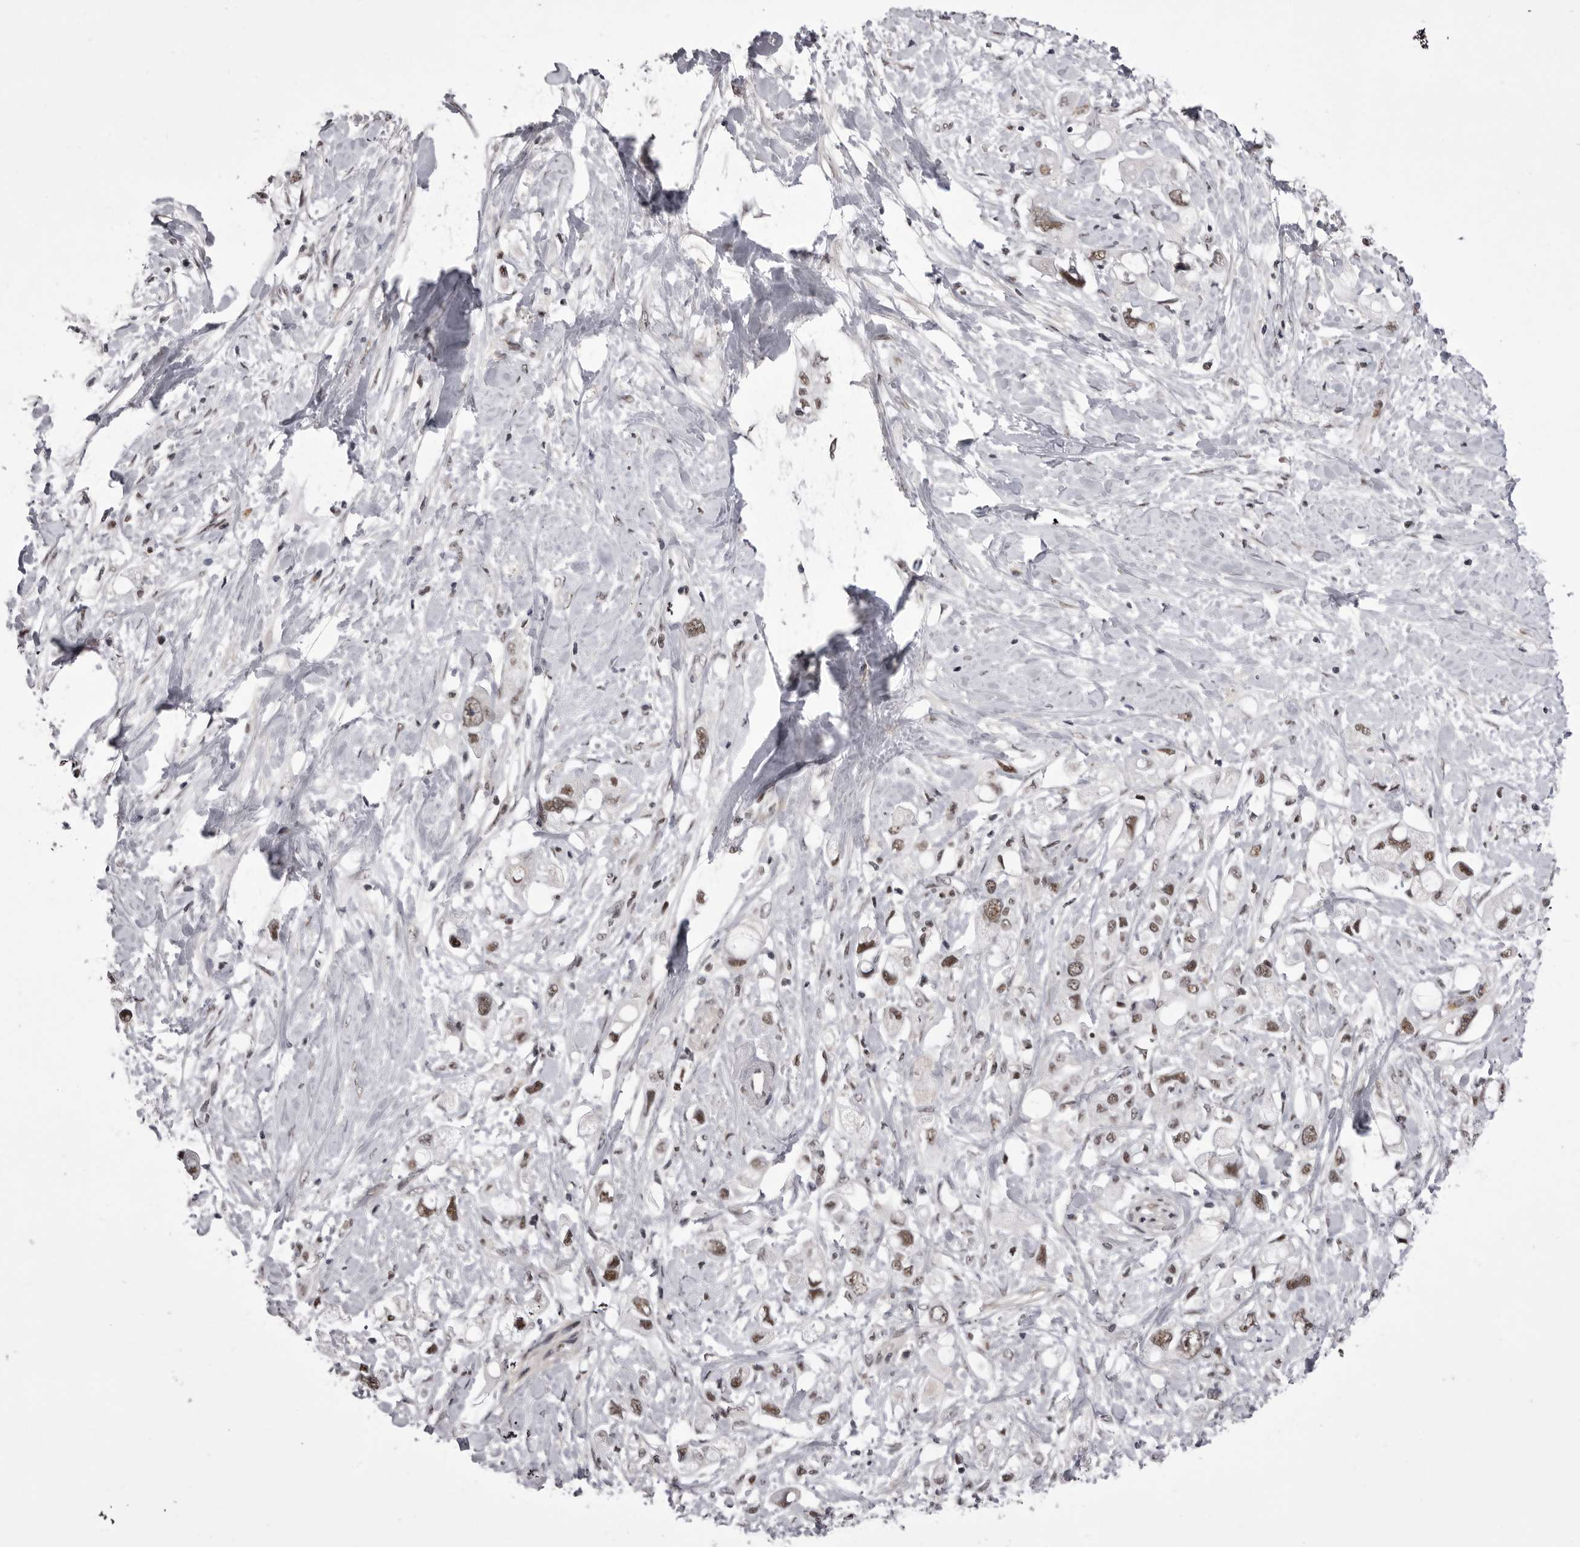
{"staining": {"intensity": "moderate", "quantity": ">75%", "location": "nuclear"}, "tissue": "pancreatic cancer", "cell_type": "Tumor cells", "image_type": "cancer", "snomed": [{"axis": "morphology", "description": "Adenocarcinoma, NOS"}, {"axis": "topography", "description": "Pancreas"}], "caption": "Pancreatic cancer stained with DAB (3,3'-diaminobenzidine) immunohistochemistry (IHC) displays medium levels of moderate nuclear staining in about >75% of tumor cells. The staining was performed using DAB (3,3'-diaminobenzidine), with brown indicating positive protein expression. Nuclei are stained blue with hematoxylin.", "gene": "PRPF3", "patient": {"sex": "female", "age": 56}}